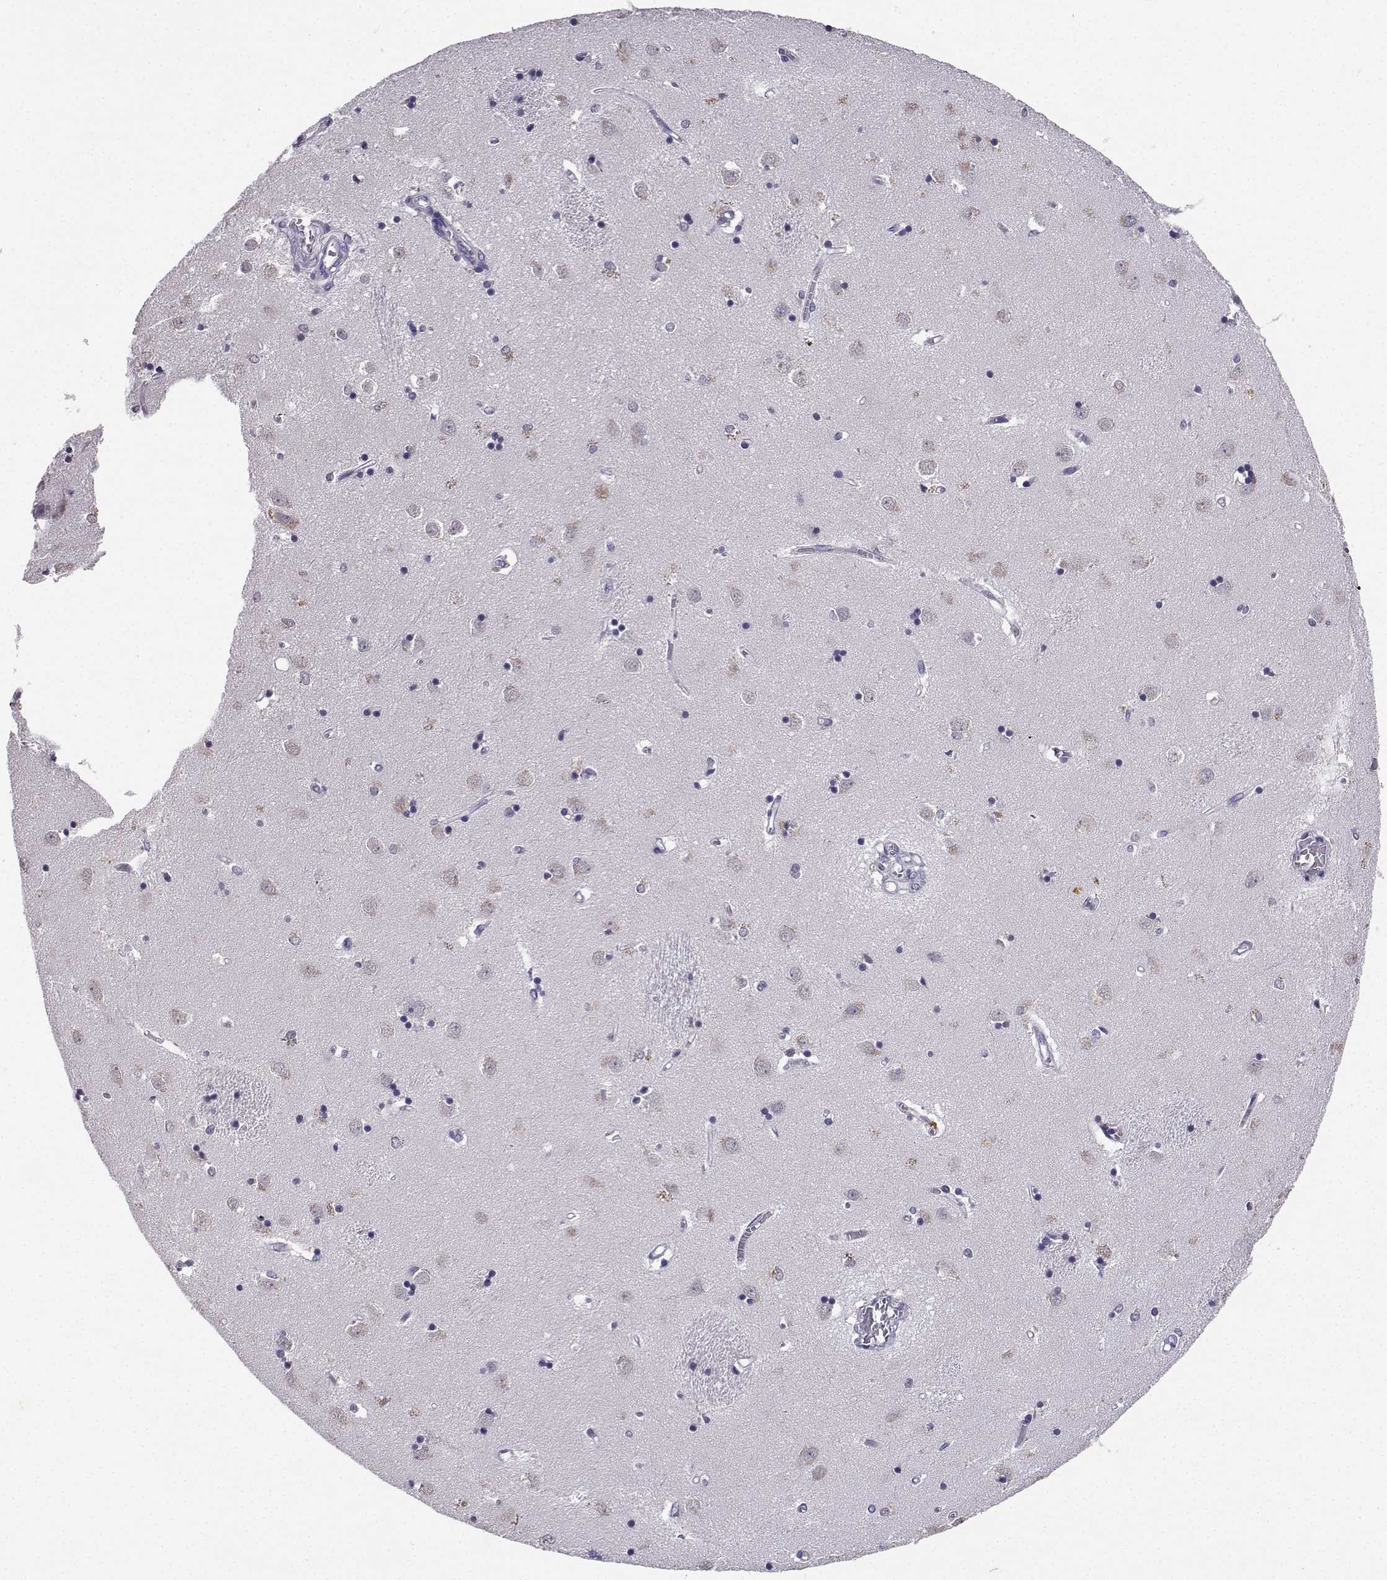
{"staining": {"intensity": "negative", "quantity": "none", "location": "none"}, "tissue": "caudate", "cell_type": "Glial cells", "image_type": "normal", "snomed": [{"axis": "morphology", "description": "Normal tissue, NOS"}, {"axis": "topography", "description": "Lateral ventricle wall"}], "caption": "This photomicrograph is of benign caudate stained with immunohistochemistry to label a protein in brown with the nuclei are counter-stained blue. There is no staining in glial cells.", "gene": "SPAG11A", "patient": {"sex": "male", "age": 54}}